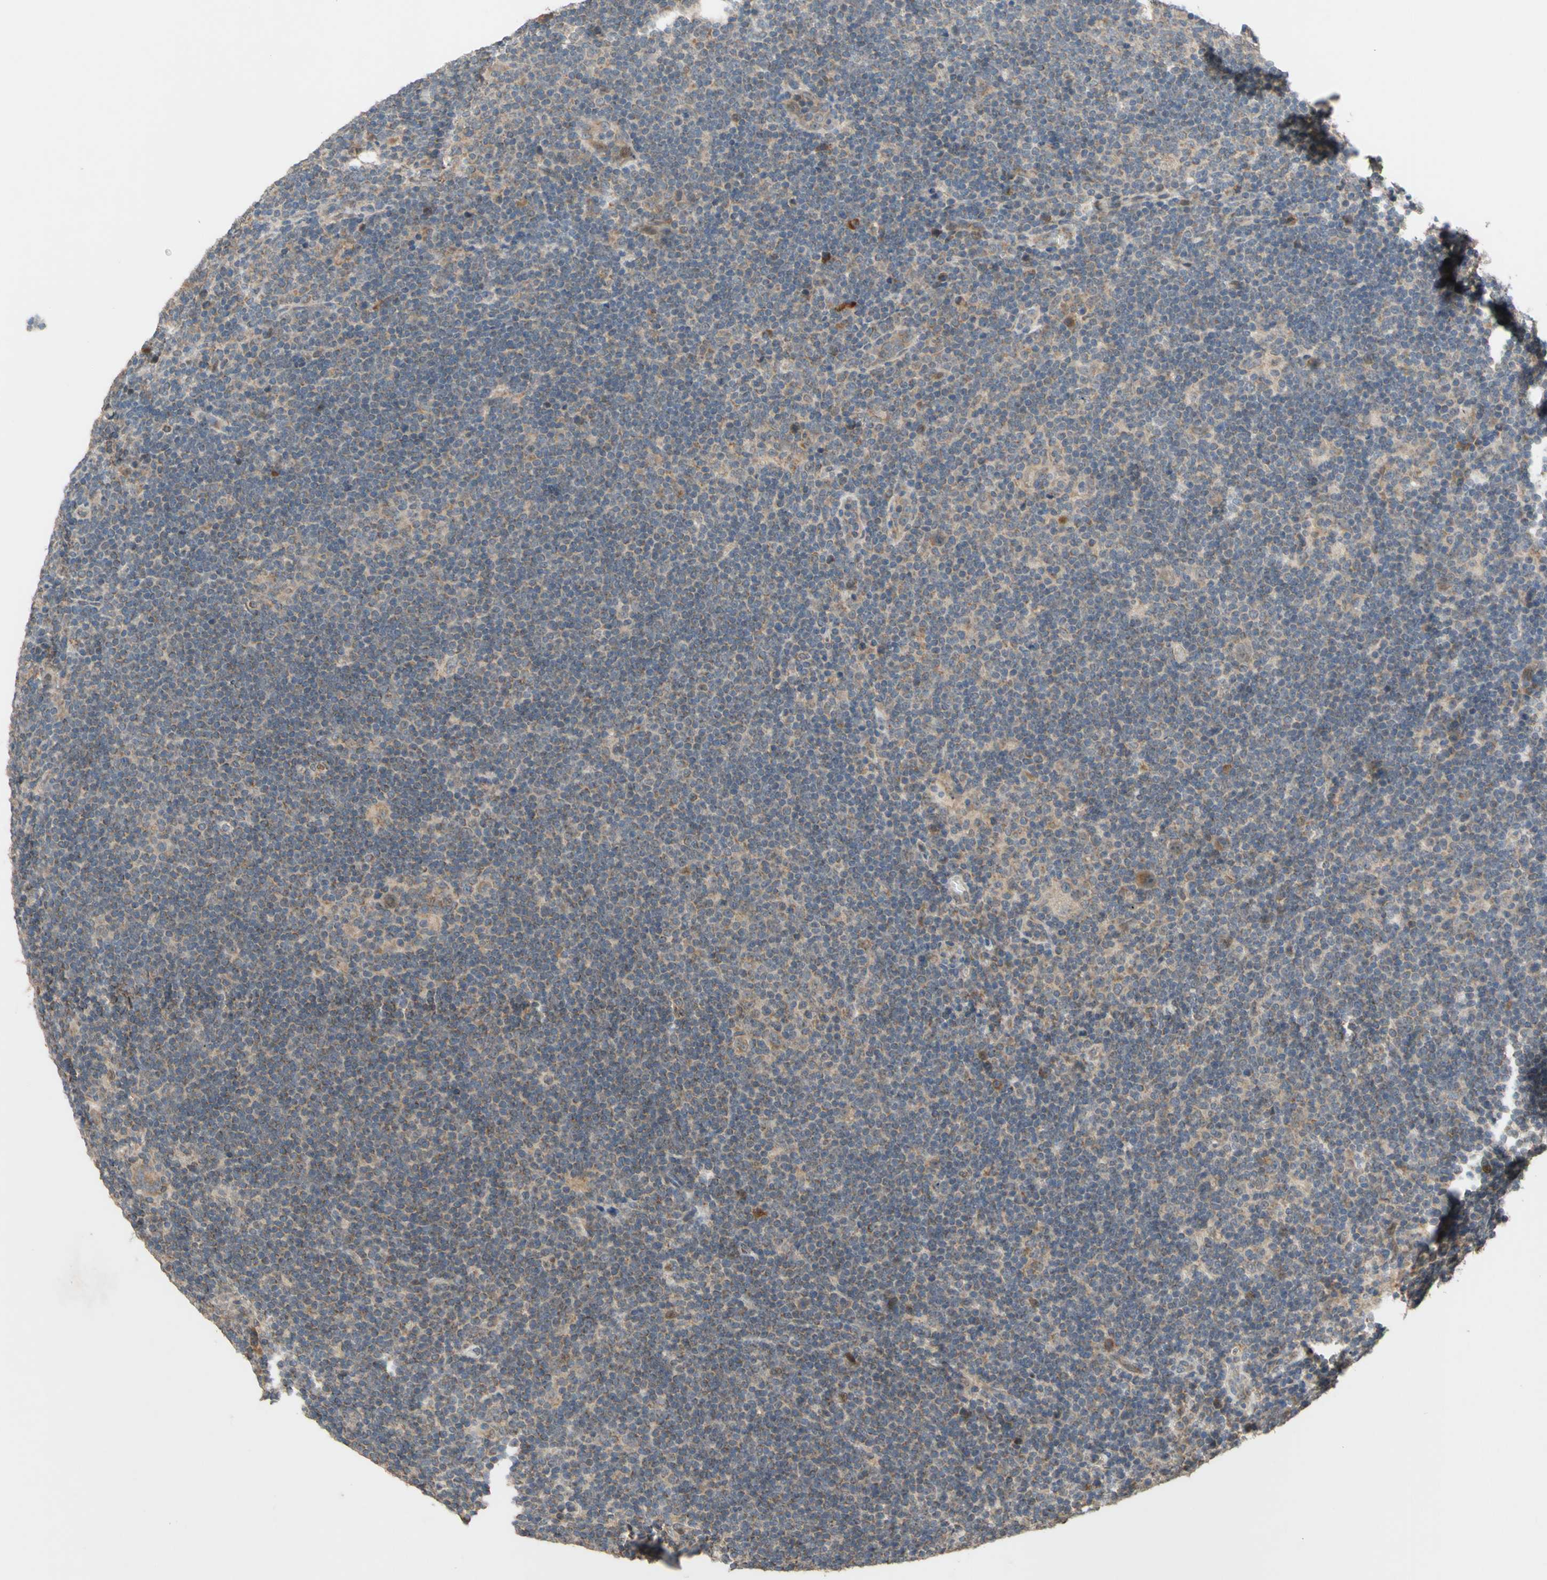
{"staining": {"intensity": "weak", "quantity": ">75%", "location": "cytoplasmic/membranous"}, "tissue": "lymphoma", "cell_type": "Tumor cells", "image_type": "cancer", "snomed": [{"axis": "morphology", "description": "Hodgkin's disease, NOS"}, {"axis": "topography", "description": "Lymph node"}], "caption": "Hodgkin's disease stained with immunohistochemistry shows weak cytoplasmic/membranous staining in about >75% of tumor cells.", "gene": "CD164", "patient": {"sex": "female", "age": 57}}